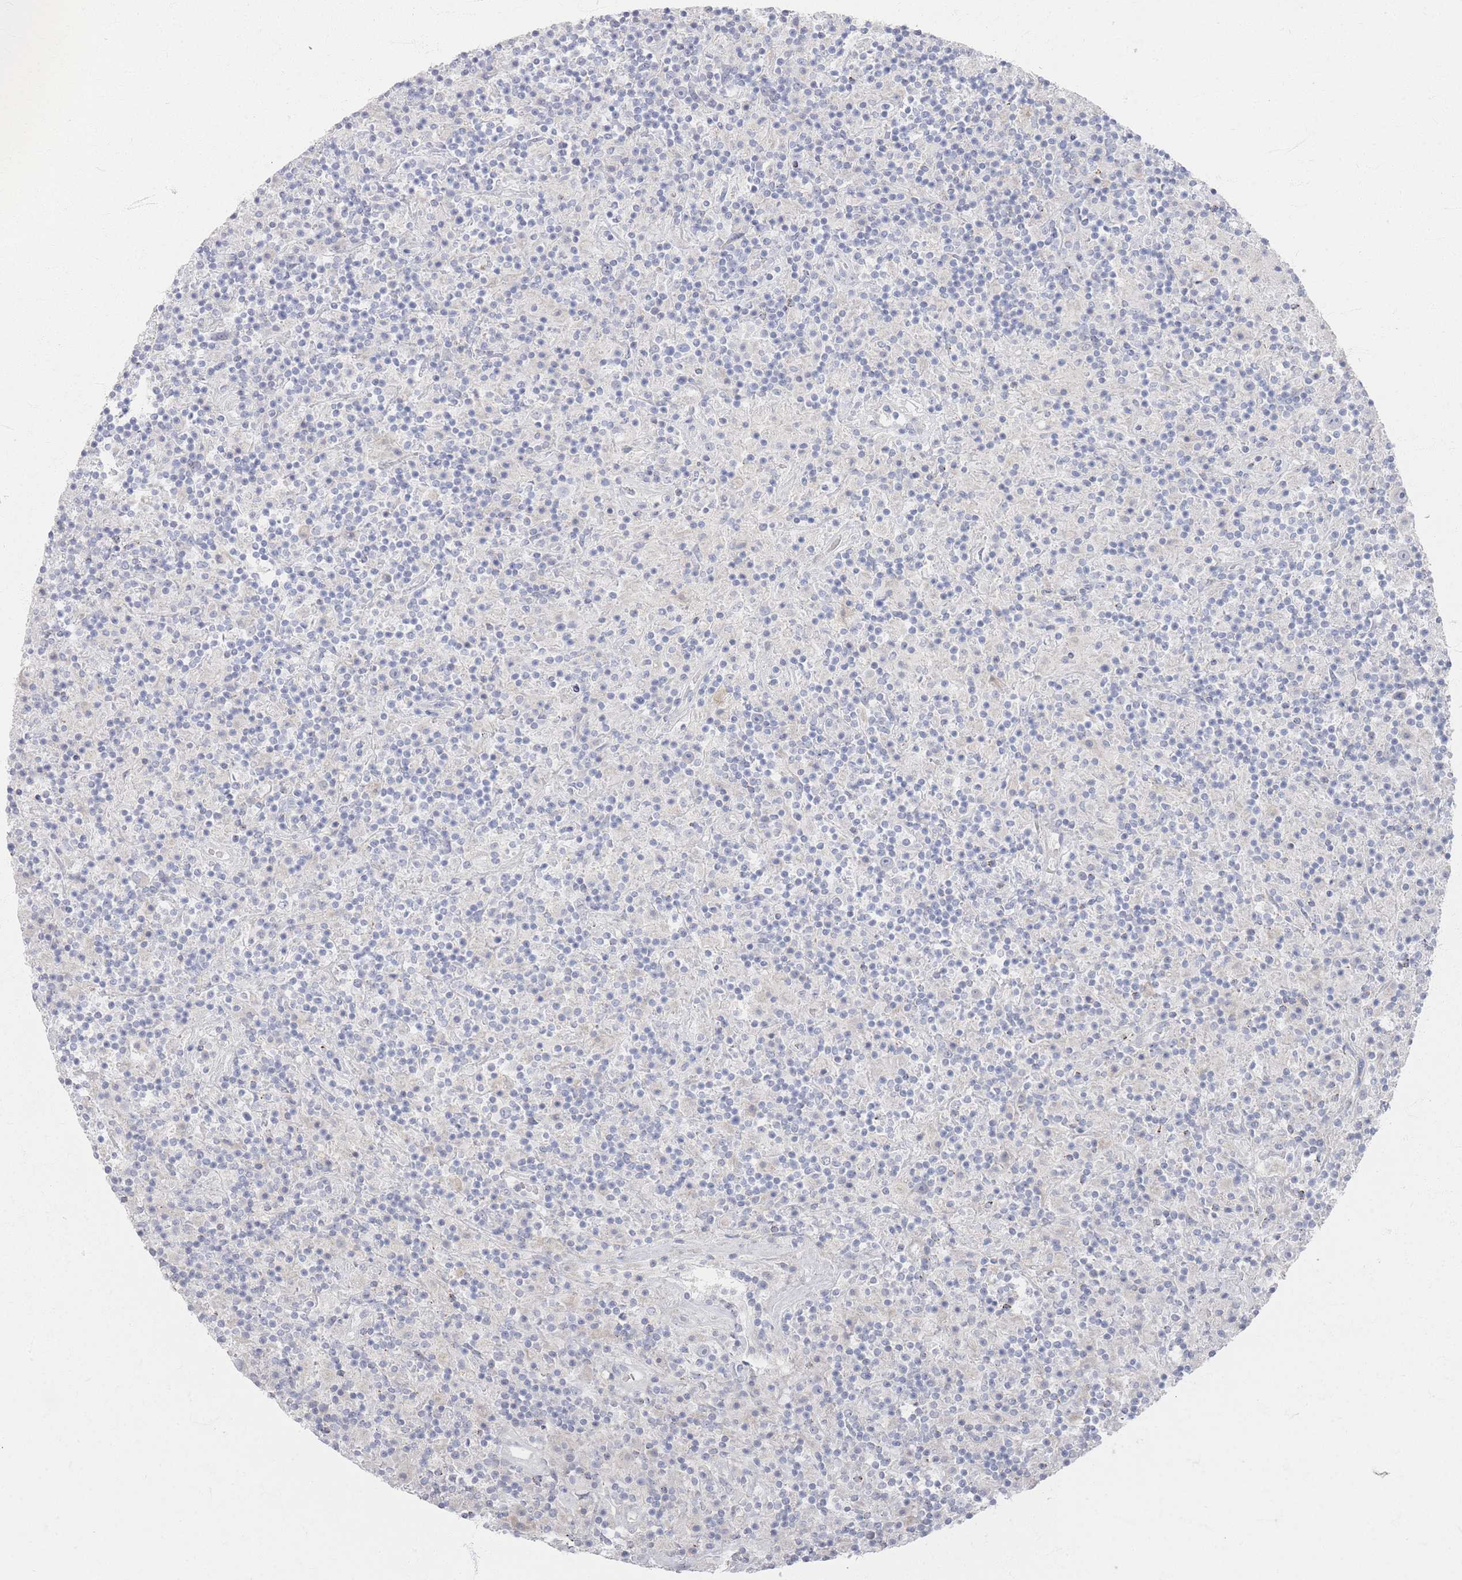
{"staining": {"intensity": "negative", "quantity": "none", "location": "none"}, "tissue": "lymphoma", "cell_type": "Tumor cells", "image_type": "cancer", "snomed": [{"axis": "morphology", "description": "Hodgkin's disease, NOS"}, {"axis": "topography", "description": "Lymph node"}], "caption": "The immunohistochemistry image has no significant expression in tumor cells of Hodgkin's disease tissue.", "gene": "SLC2A11", "patient": {"sex": "male", "age": 70}}